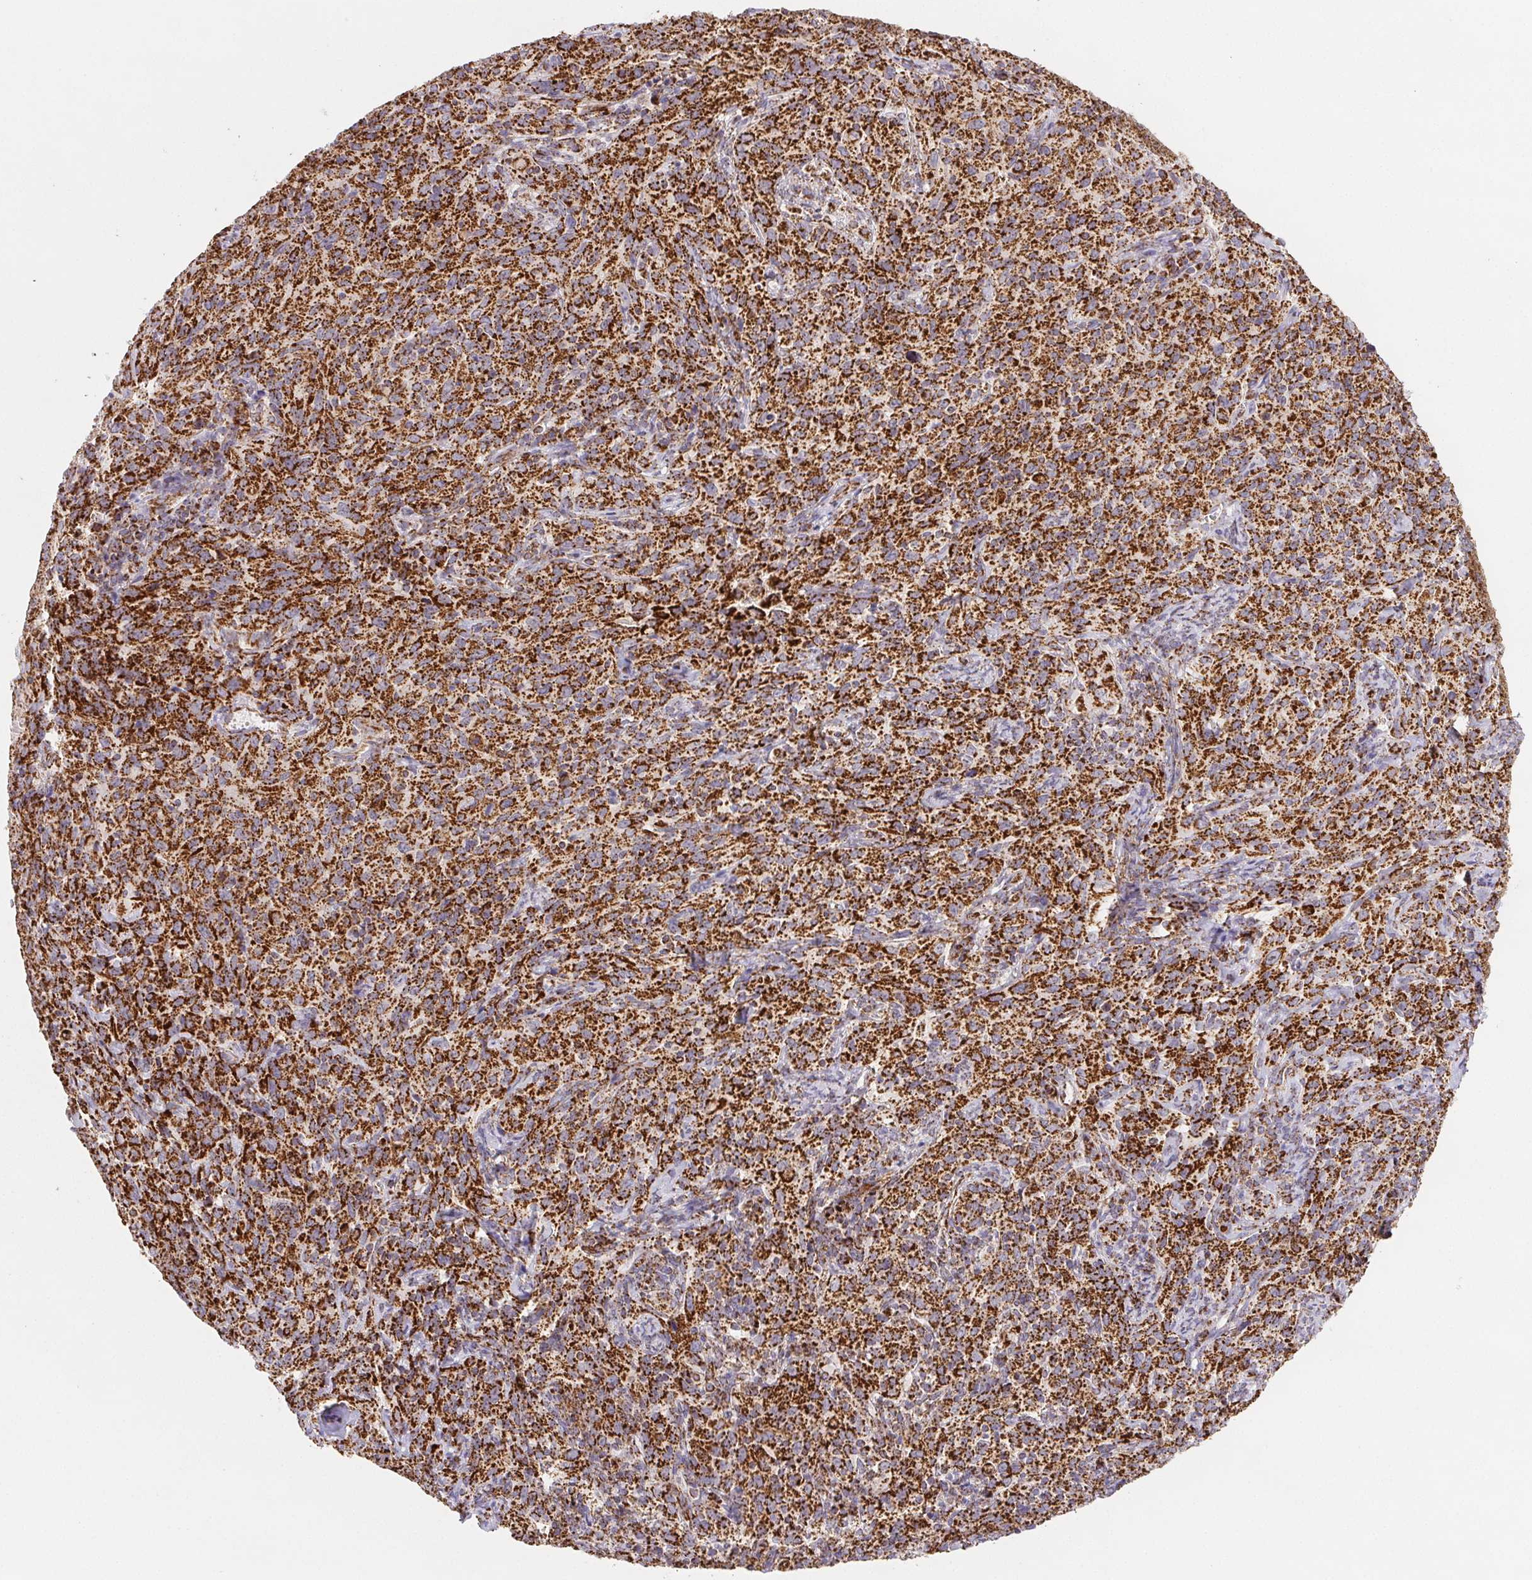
{"staining": {"intensity": "strong", "quantity": ">75%", "location": "cytoplasmic/membranous"}, "tissue": "cervical cancer", "cell_type": "Tumor cells", "image_type": "cancer", "snomed": [{"axis": "morphology", "description": "Squamous cell carcinoma, NOS"}, {"axis": "topography", "description": "Cervix"}], "caption": "Strong cytoplasmic/membranous expression is appreciated in approximately >75% of tumor cells in cervical squamous cell carcinoma.", "gene": "NIPSNAP2", "patient": {"sex": "female", "age": 51}}